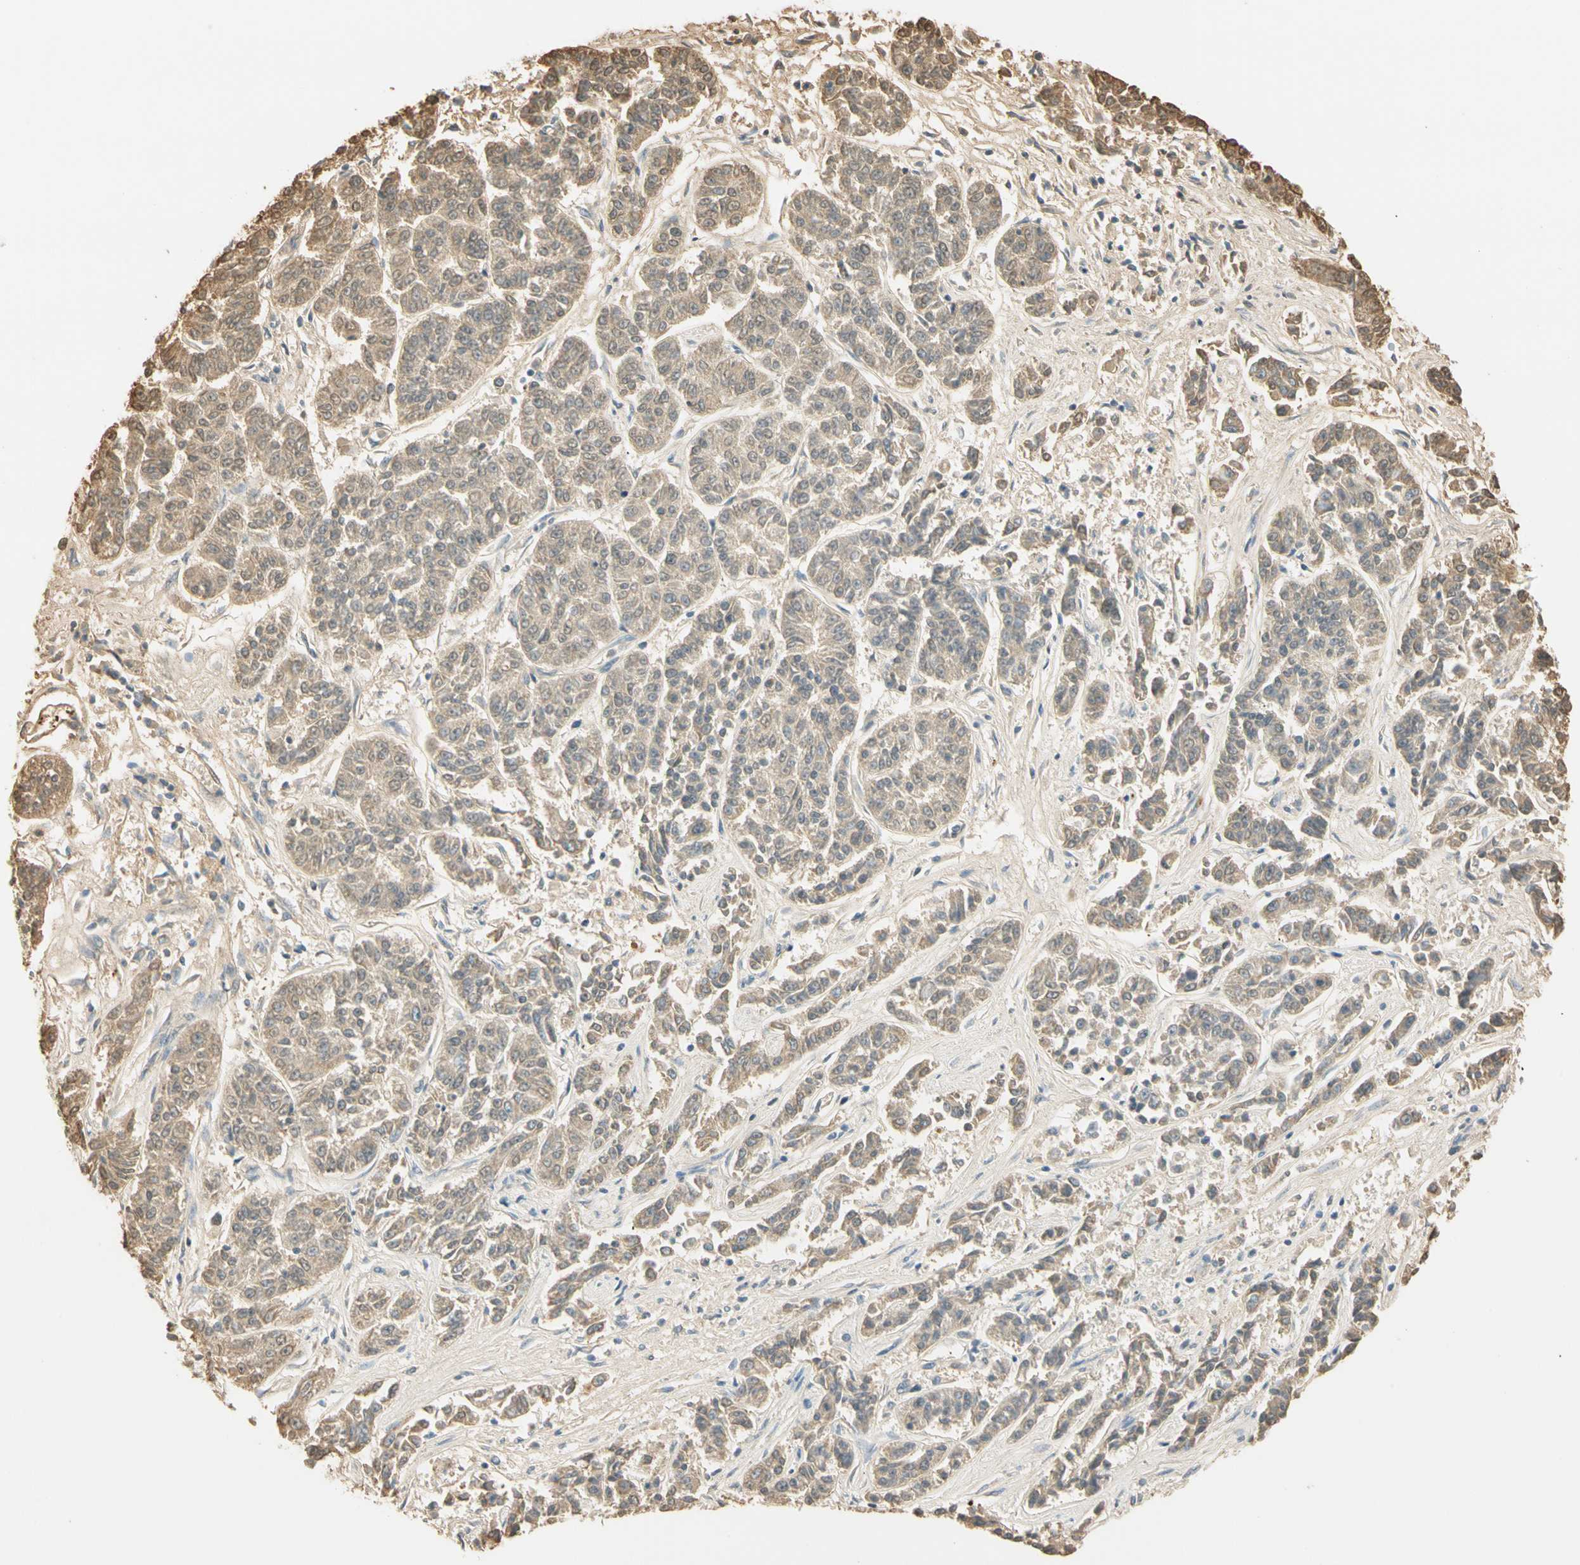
{"staining": {"intensity": "weak", "quantity": ">75%", "location": "cytoplasmic/membranous"}, "tissue": "lung cancer", "cell_type": "Tumor cells", "image_type": "cancer", "snomed": [{"axis": "morphology", "description": "Adenocarcinoma, NOS"}, {"axis": "topography", "description": "Lung"}], "caption": "Immunohistochemical staining of lung cancer reveals weak cytoplasmic/membranous protein staining in about >75% of tumor cells. (brown staining indicates protein expression, while blue staining denotes nuclei).", "gene": "RAD18", "patient": {"sex": "male", "age": 84}}